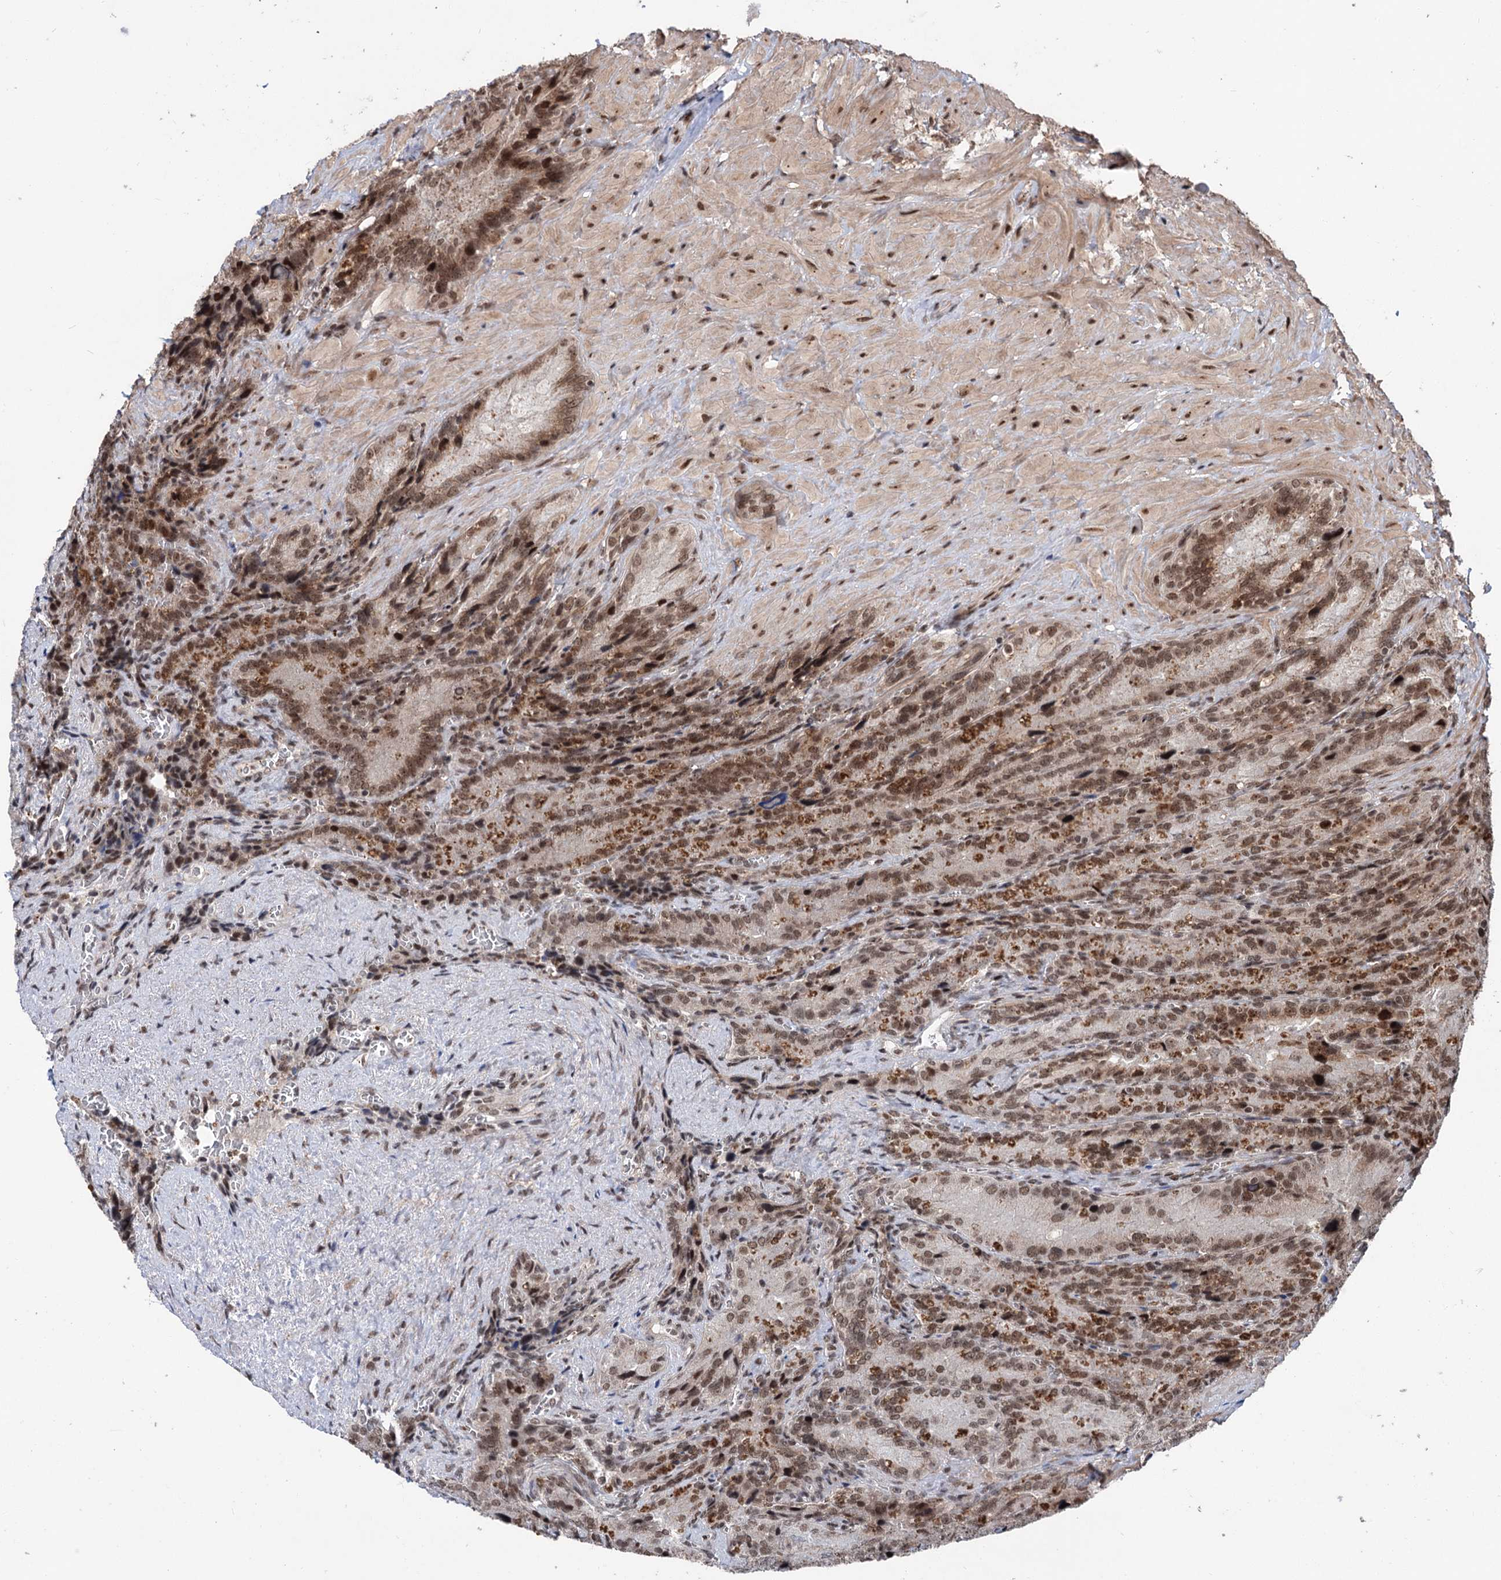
{"staining": {"intensity": "moderate", "quantity": ">75%", "location": "cytoplasmic/membranous,nuclear"}, "tissue": "seminal vesicle", "cell_type": "Glandular cells", "image_type": "normal", "snomed": [{"axis": "morphology", "description": "Normal tissue, NOS"}, {"axis": "topography", "description": "Seminal veicle"}], "caption": "This histopathology image exhibits unremarkable seminal vesicle stained with immunohistochemistry (IHC) to label a protein in brown. The cytoplasmic/membranous,nuclear of glandular cells show moderate positivity for the protein. Nuclei are counter-stained blue.", "gene": "MAML1", "patient": {"sex": "male", "age": 62}}